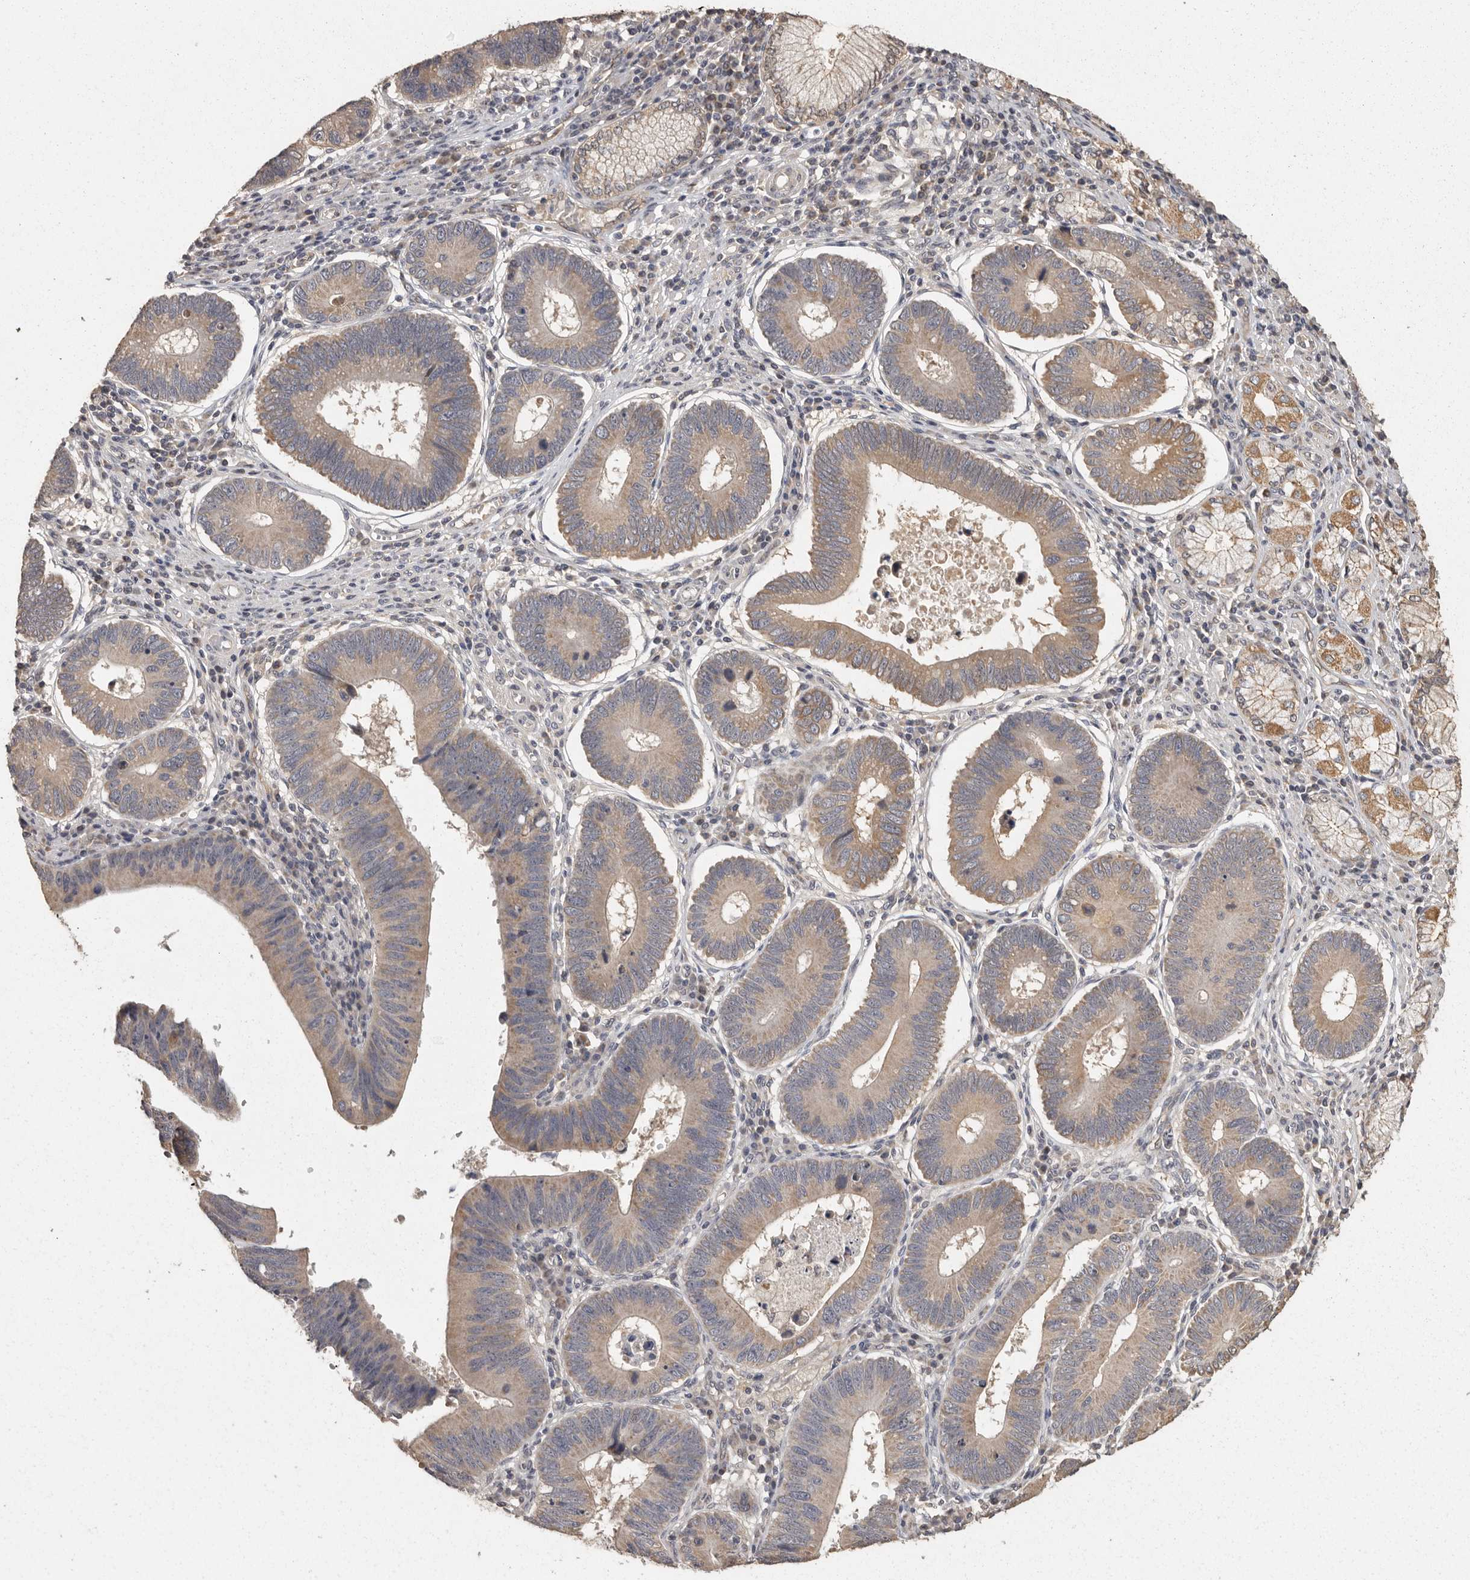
{"staining": {"intensity": "weak", "quantity": "25%-75%", "location": "cytoplasmic/membranous"}, "tissue": "stomach cancer", "cell_type": "Tumor cells", "image_type": "cancer", "snomed": [{"axis": "morphology", "description": "Adenocarcinoma, NOS"}, {"axis": "topography", "description": "Stomach"}], "caption": "This is a photomicrograph of immunohistochemistry (IHC) staining of adenocarcinoma (stomach), which shows weak positivity in the cytoplasmic/membranous of tumor cells.", "gene": "BAIAP2", "patient": {"sex": "male", "age": 59}}